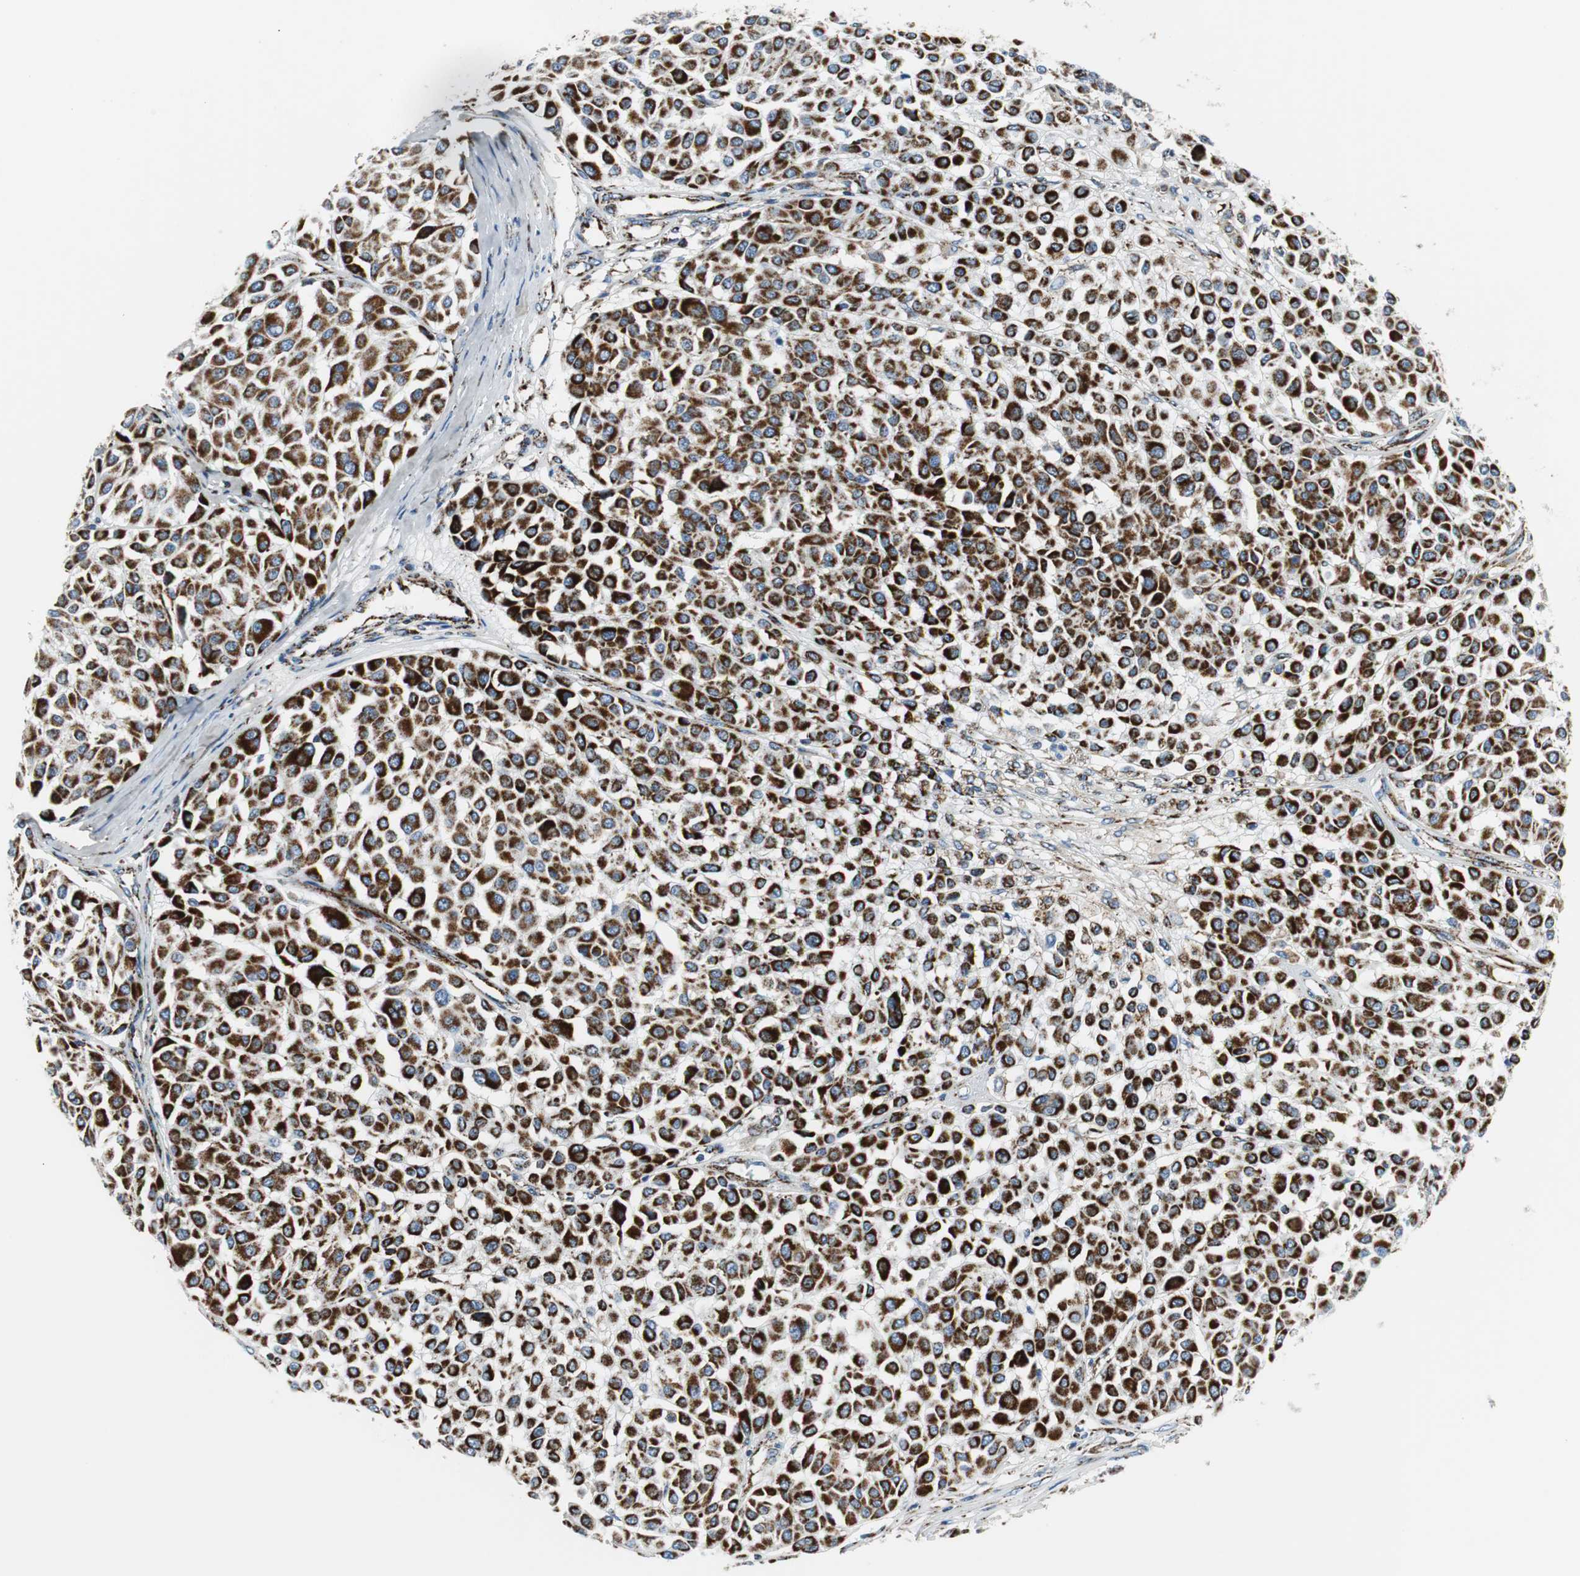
{"staining": {"intensity": "strong", "quantity": ">75%", "location": "cytoplasmic/membranous"}, "tissue": "melanoma", "cell_type": "Tumor cells", "image_type": "cancer", "snomed": [{"axis": "morphology", "description": "Malignant melanoma, Metastatic site"}, {"axis": "topography", "description": "Soft tissue"}], "caption": "Malignant melanoma (metastatic site) stained for a protein (brown) shows strong cytoplasmic/membranous positive positivity in approximately >75% of tumor cells.", "gene": "C1QTNF7", "patient": {"sex": "male", "age": 41}}